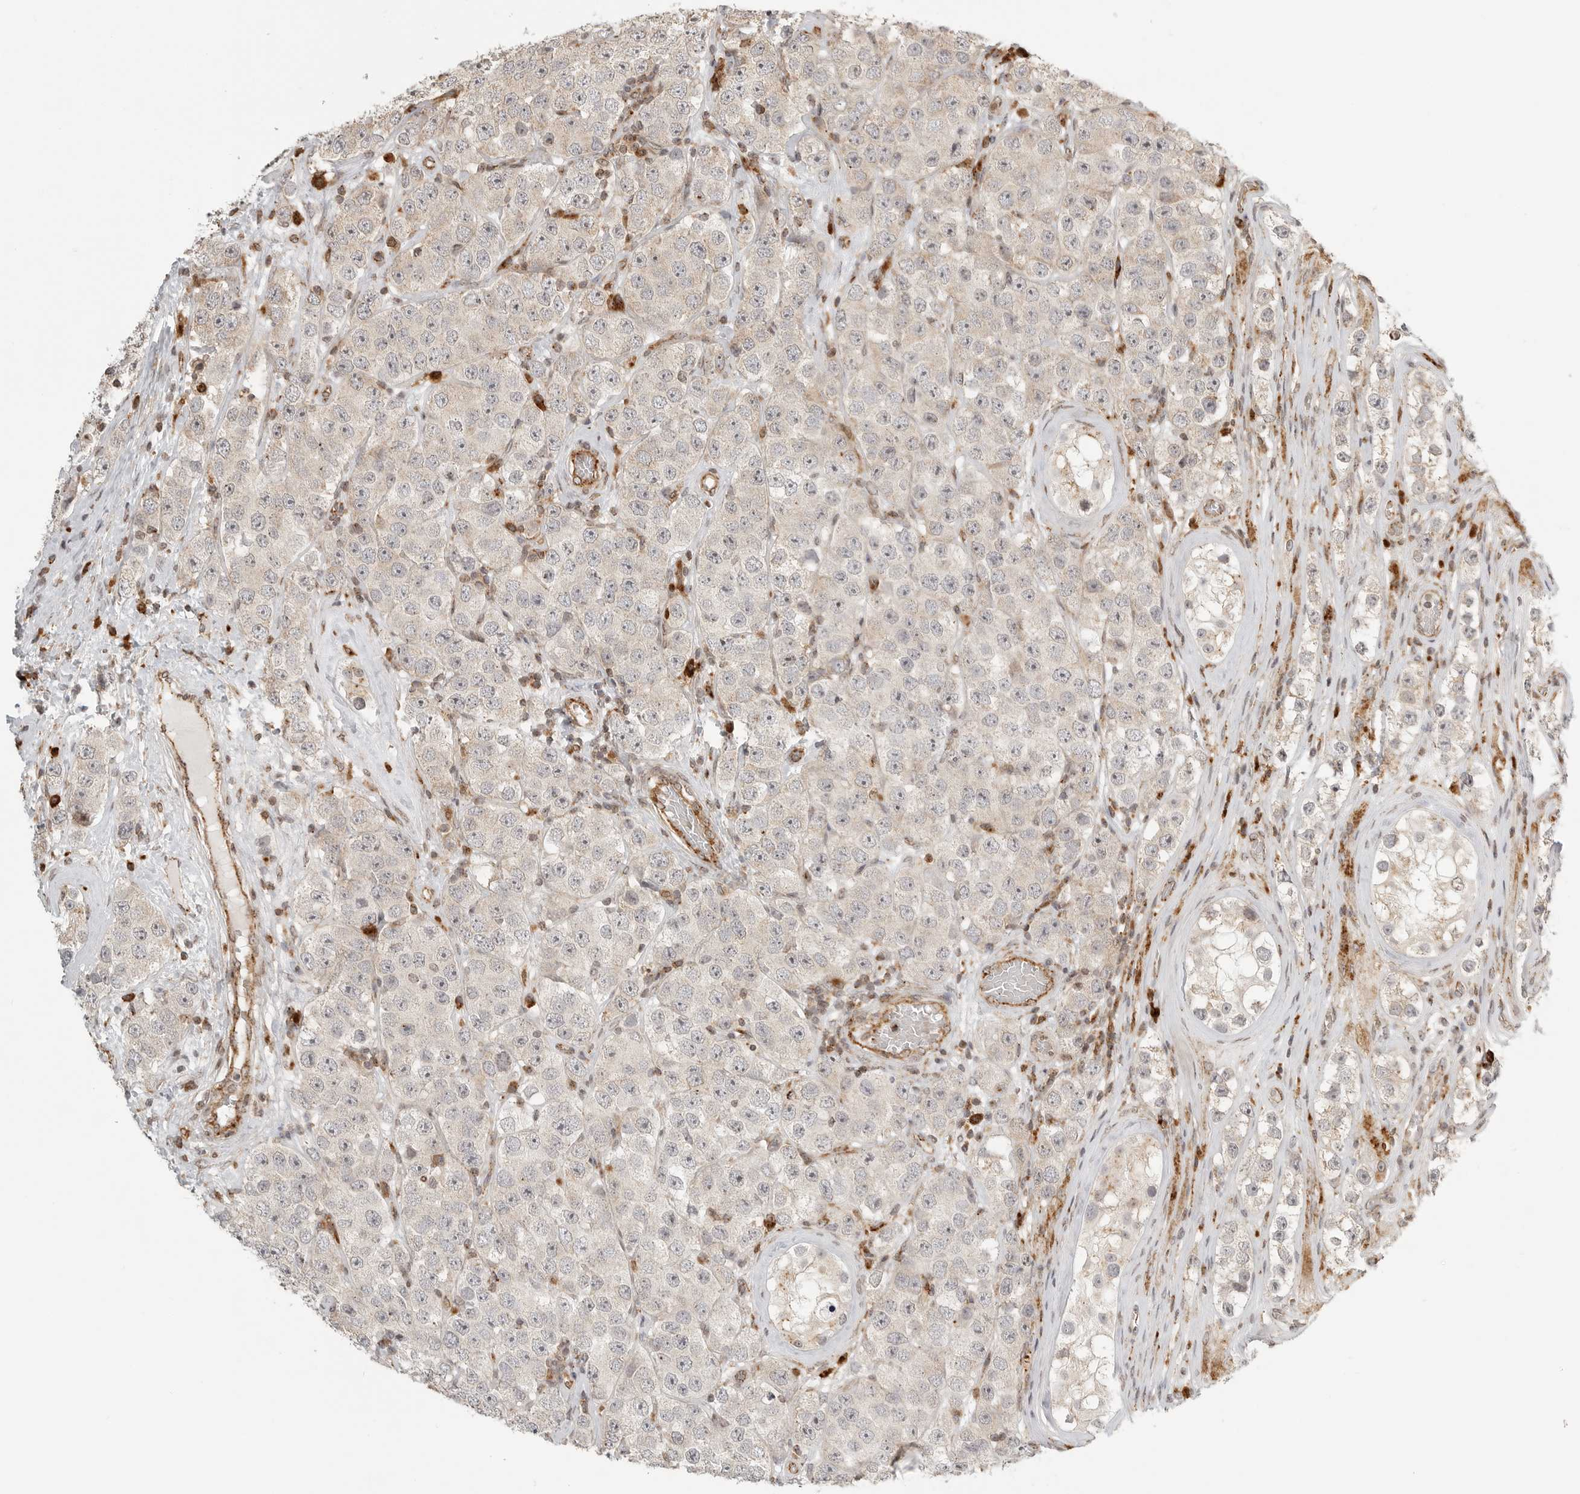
{"staining": {"intensity": "negative", "quantity": "none", "location": "none"}, "tissue": "testis cancer", "cell_type": "Tumor cells", "image_type": "cancer", "snomed": [{"axis": "morphology", "description": "Seminoma, NOS"}, {"axis": "topography", "description": "Testis"}], "caption": "High power microscopy image of an IHC micrograph of testis seminoma, revealing no significant expression in tumor cells. Nuclei are stained in blue.", "gene": "IDUA", "patient": {"sex": "male", "age": 28}}